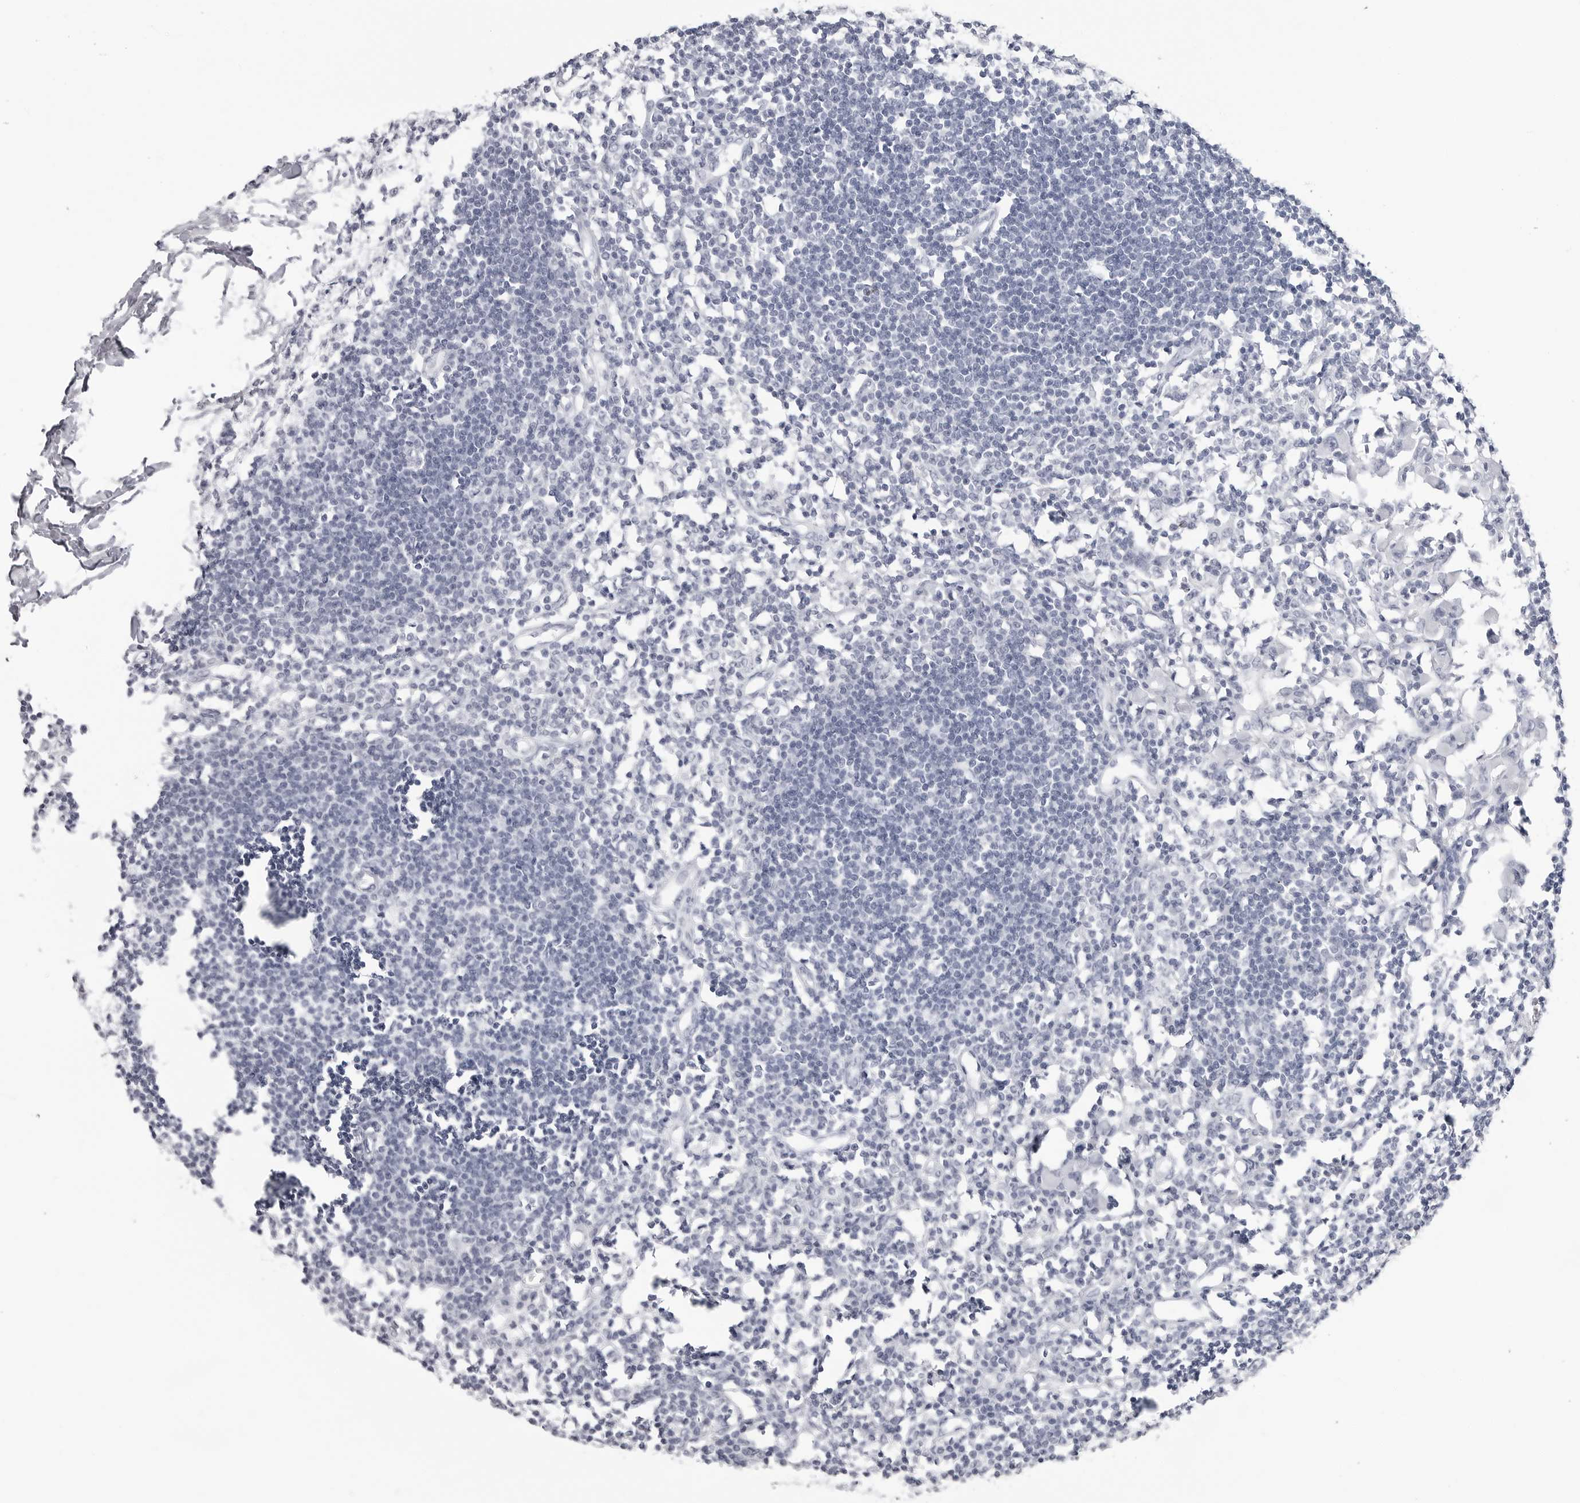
{"staining": {"intensity": "negative", "quantity": "none", "location": "none"}, "tissue": "lymph node", "cell_type": "Germinal center cells", "image_type": "normal", "snomed": [{"axis": "morphology", "description": "Normal tissue, NOS"}, {"axis": "morphology", "description": "Malignant melanoma, Metastatic site"}, {"axis": "topography", "description": "Lymph node"}], "caption": "IHC micrograph of benign human lymph node stained for a protein (brown), which reveals no positivity in germinal center cells.", "gene": "PGA3", "patient": {"sex": "male", "age": 41}}